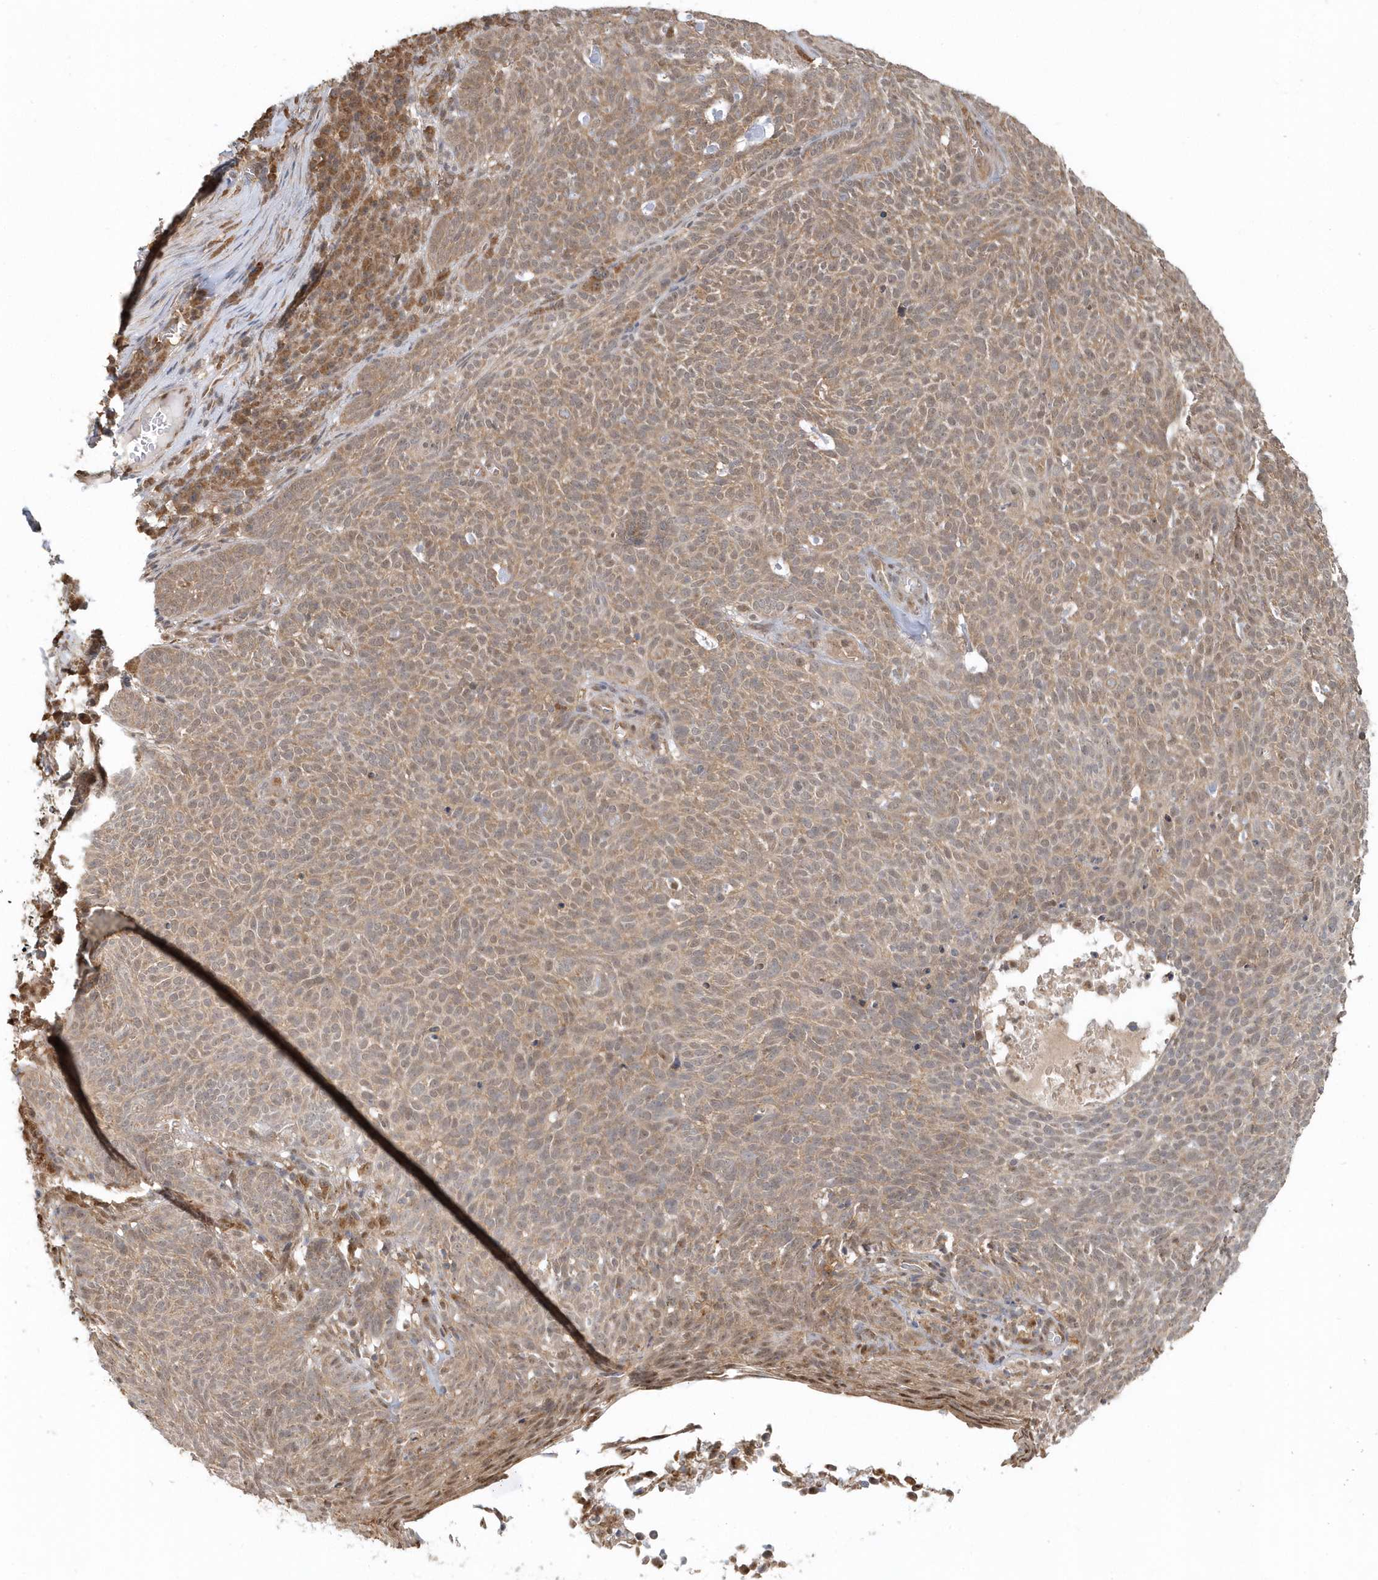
{"staining": {"intensity": "moderate", "quantity": ">75%", "location": "cytoplasmic/membranous,nuclear"}, "tissue": "skin cancer", "cell_type": "Tumor cells", "image_type": "cancer", "snomed": [{"axis": "morphology", "description": "Squamous cell carcinoma, NOS"}, {"axis": "topography", "description": "Skin"}], "caption": "Human squamous cell carcinoma (skin) stained for a protein (brown) exhibits moderate cytoplasmic/membranous and nuclear positive positivity in approximately >75% of tumor cells.", "gene": "PSMD6", "patient": {"sex": "female", "age": 90}}